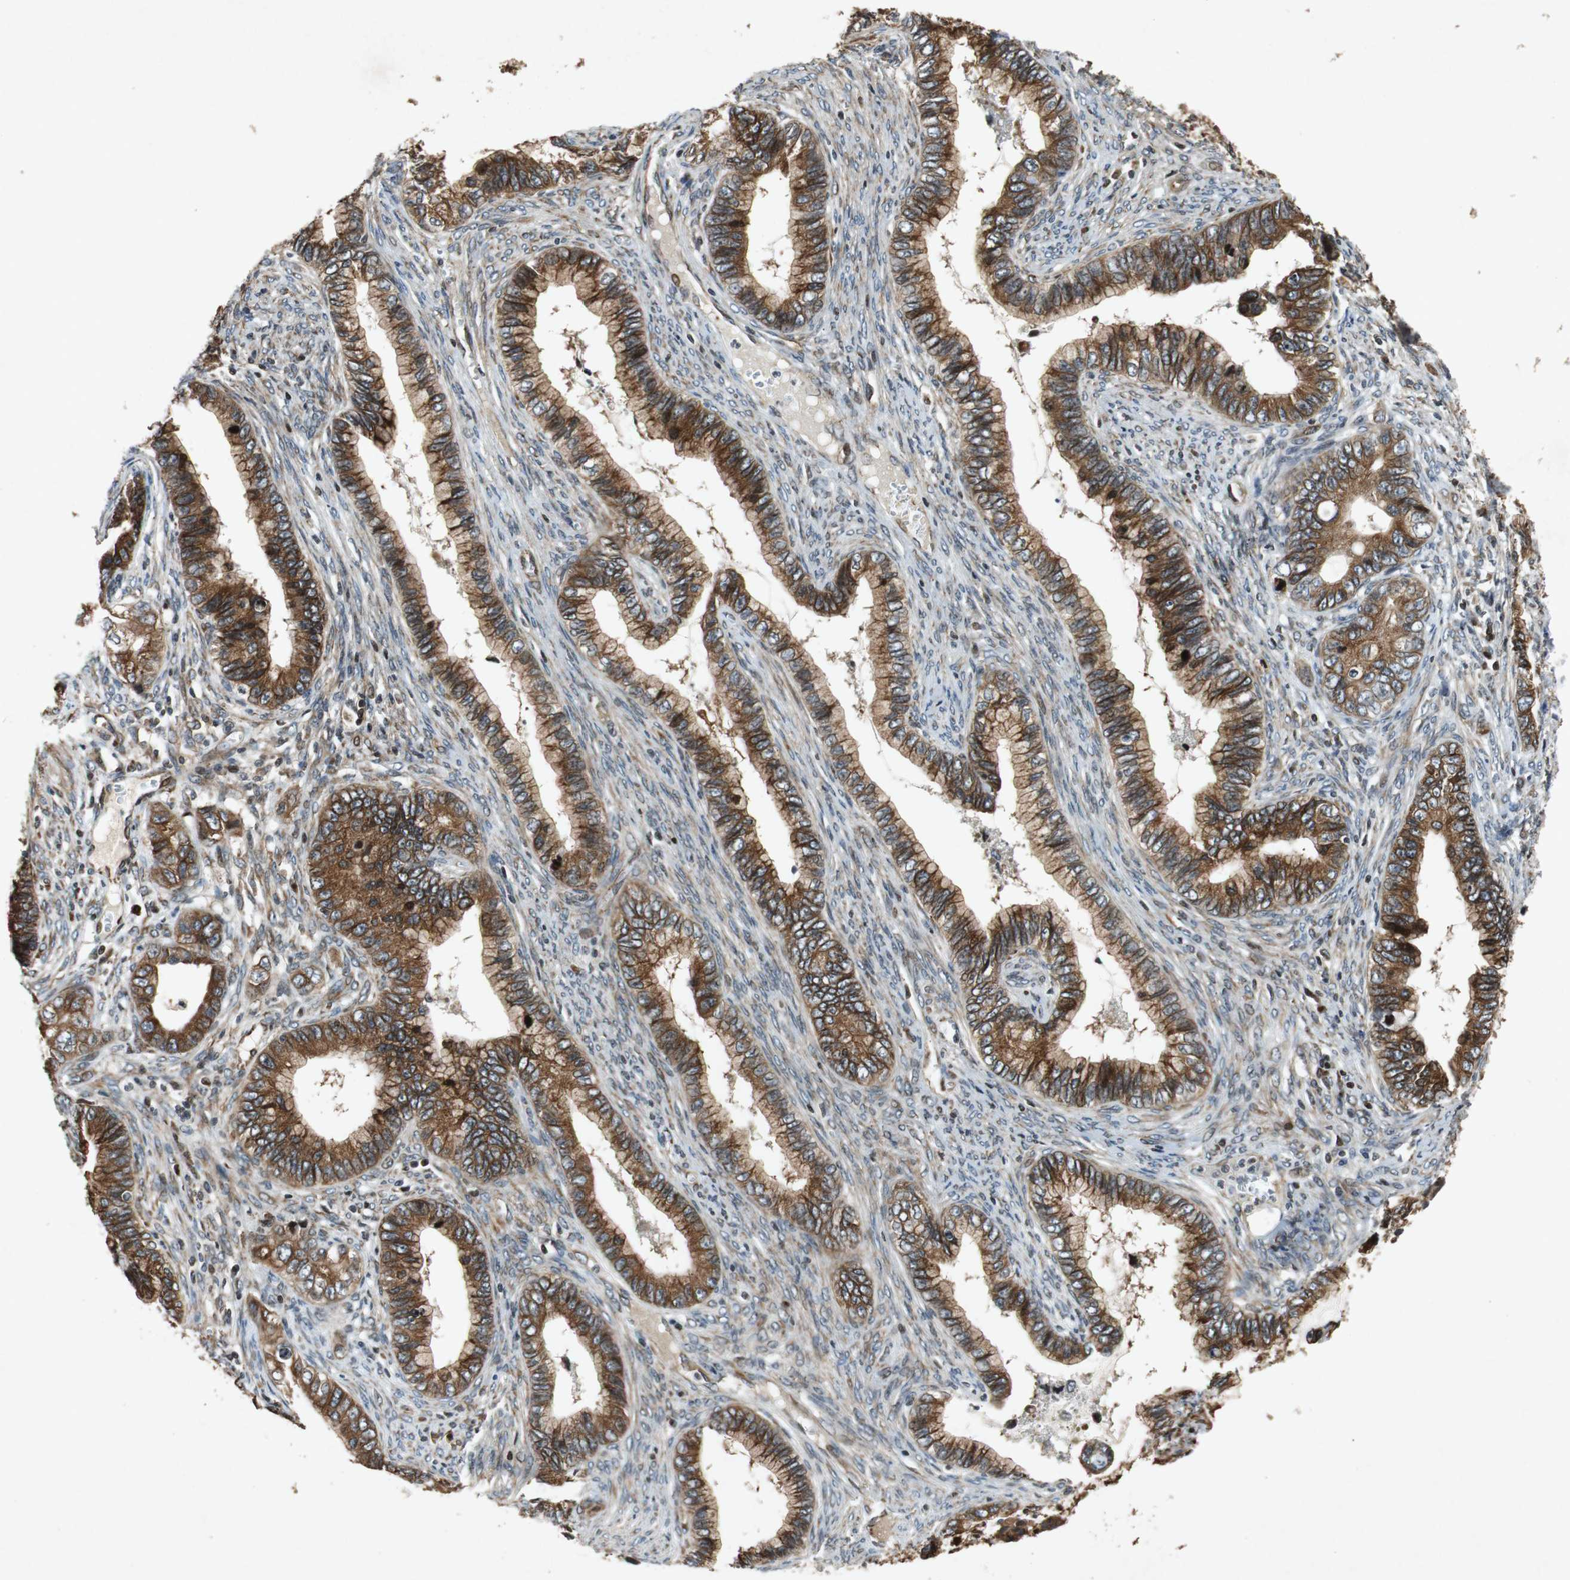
{"staining": {"intensity": "moderate", "quantity": ">75%", "location": "cytoplasmic/membranous"}, "tissue": "cervical cancer", "cell_type": "Tumor cells", "image_type": "cancer", "snomed": [{"axis": "morphology", "description": "Adenocarcinoma, NOS"}, {"axis": "topography", "description": "Cervix"}], "caption": "IHC (DAB) staining of cervical adenocarcinoma displays moderate cytoplasmic/membranous protein staining in about >75% of tumor cells.", "gene": "TUBA4A", "patient": {"sex": "female", "age": 44}}